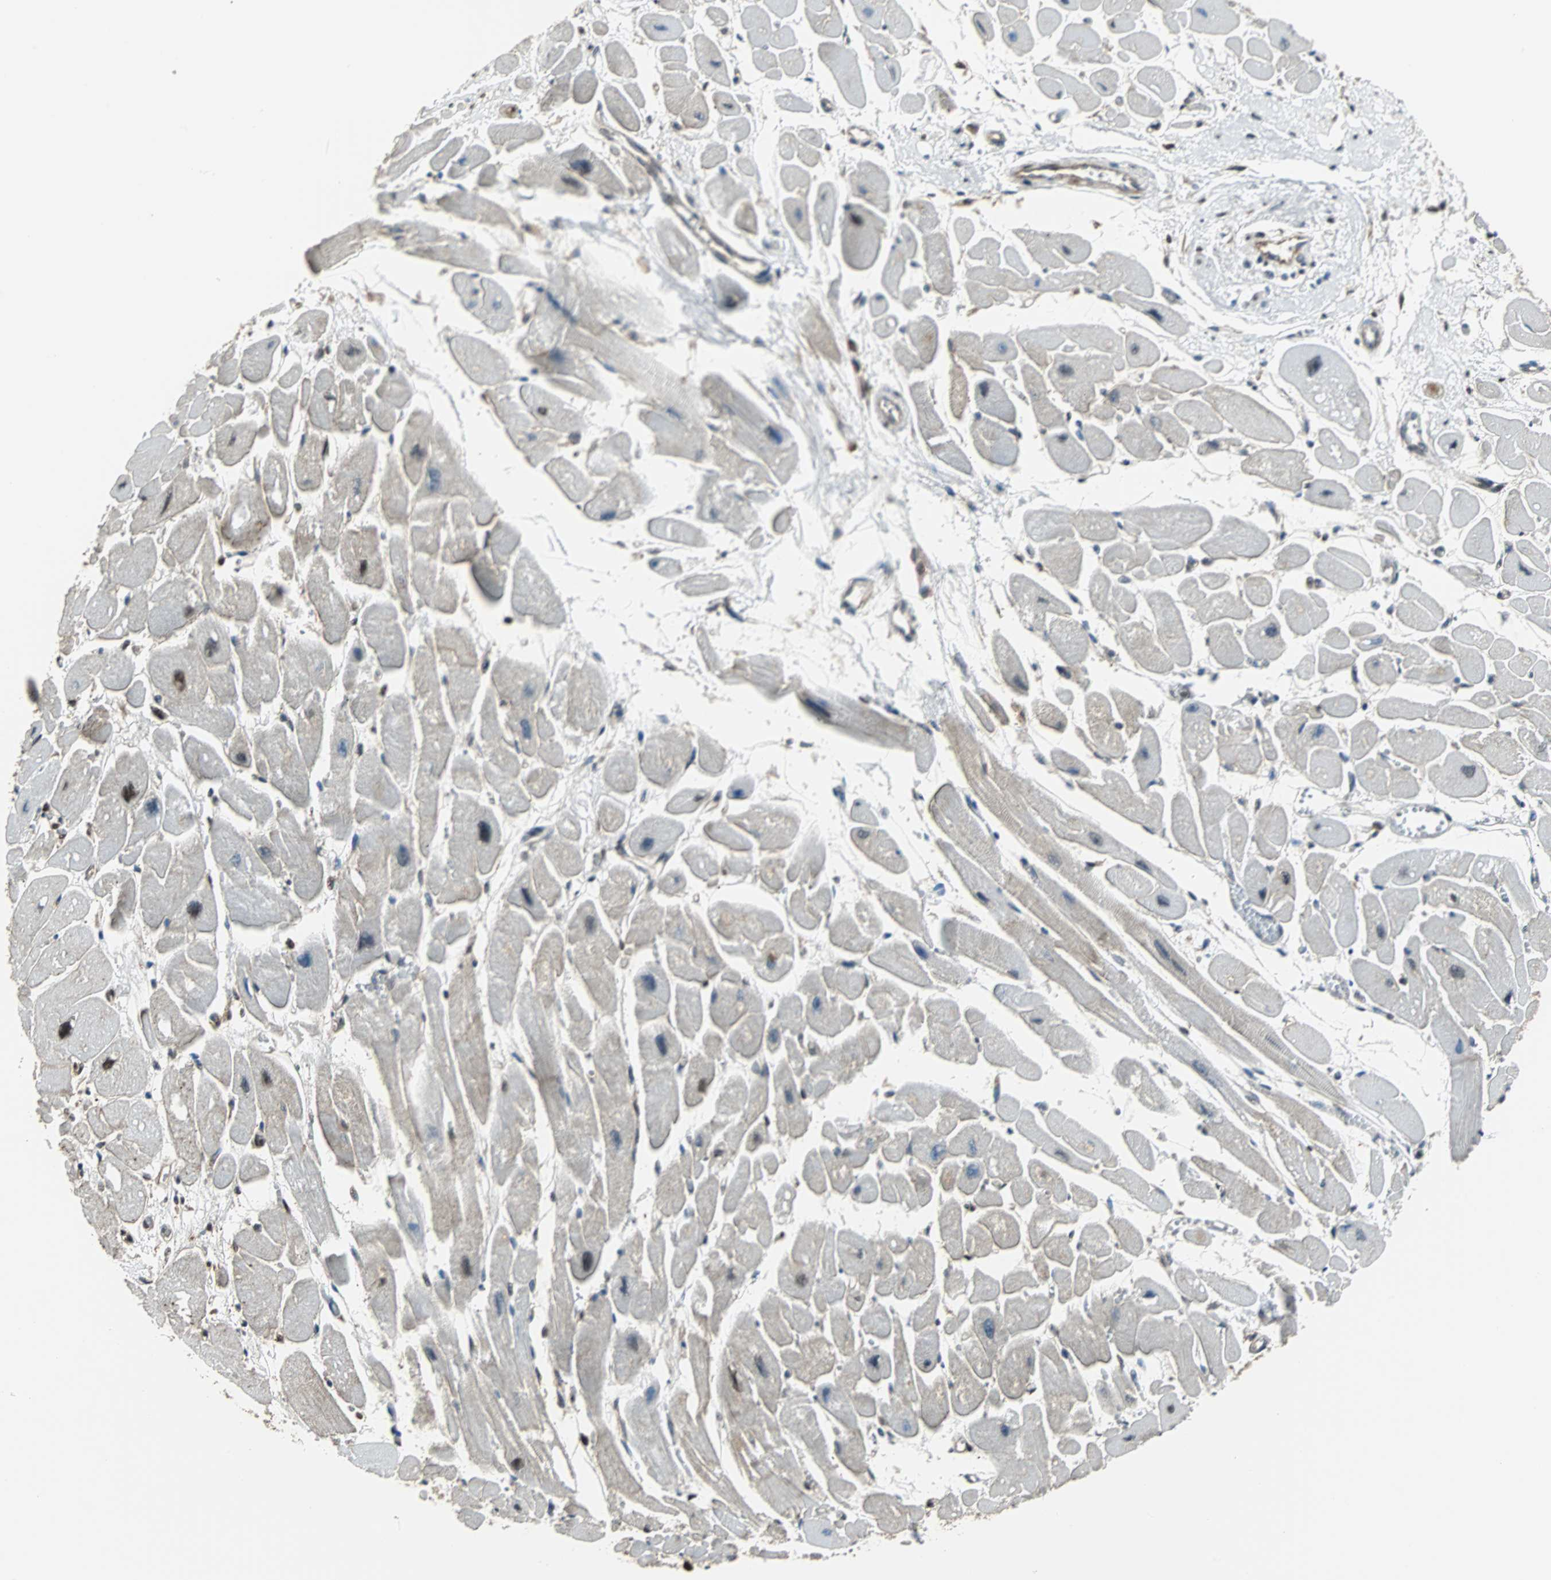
{"staining": {"intensity": "strong", "quantity": ">75%", "location": "nuclear"}, "tissue": "heart muscle", "cell_type": "Cardiomyocytes", "image_type": "normal", "snomed": [{"axis": "morphology", "description": "Normal tissue, NOS"}, {"axis": "topography", "description": "Heart"}], "caption": "Protein expression by immunohistochemistry shows strong nuclear positivity in about >75% of cardiomyocytes in normal heart muscle. (DAB IHC, brown staining for protein, blue staining for nuclei).", "gene": "VCP", "patient": {"sex": "female", "age": 54}}